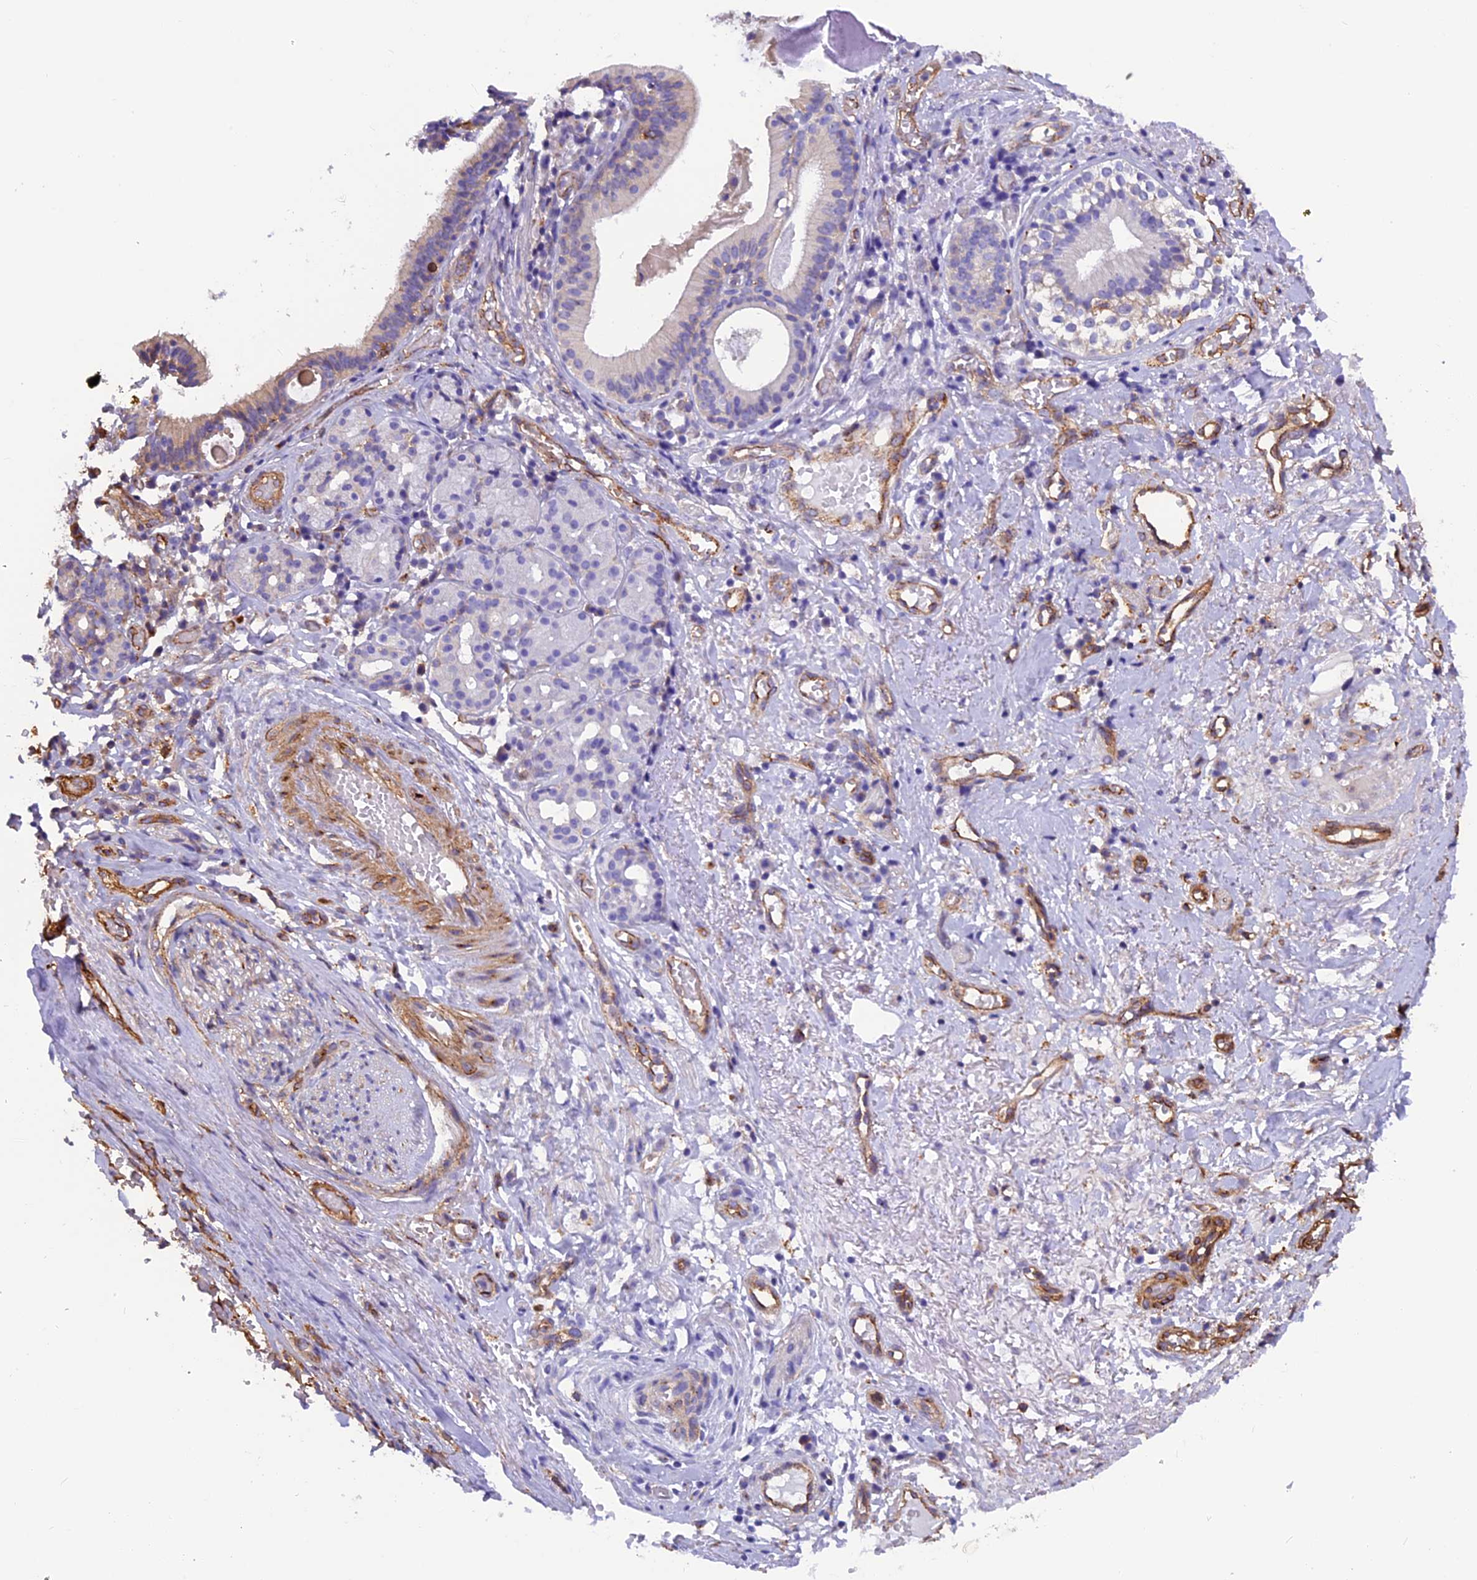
{"staining": {"intensity": "negative", "quantity": "none", "location": "none"}, "tissue": "adipose tissue", "cell_type": "Adipocytes", "image_type": "normal", "snomed": [{"axis": "morphology", "description": "Normal tissue, NOS"}, {"axis": "morphology", "description": "Basal cell carcinoma"}, {"axis": "topography", "description": "Cartilage tissue"}, {"axis": "topography", "description": "Nasopharynx"}, {"axis": "topography", "description": "Oral tissue"}], "caption": "Adipose tissue was stained to show a protein in brown. There is no significant expression in adipocytes. (Stains: DAB (3,3'-diaminobenzidine) immunohistochemistry (IHC) with hematoxylin counter stain, Microscopy: brightfield microscopy at high magnification).", "gene": "EHBP1L1", "patient": {"sex": "female", "age": 77}}